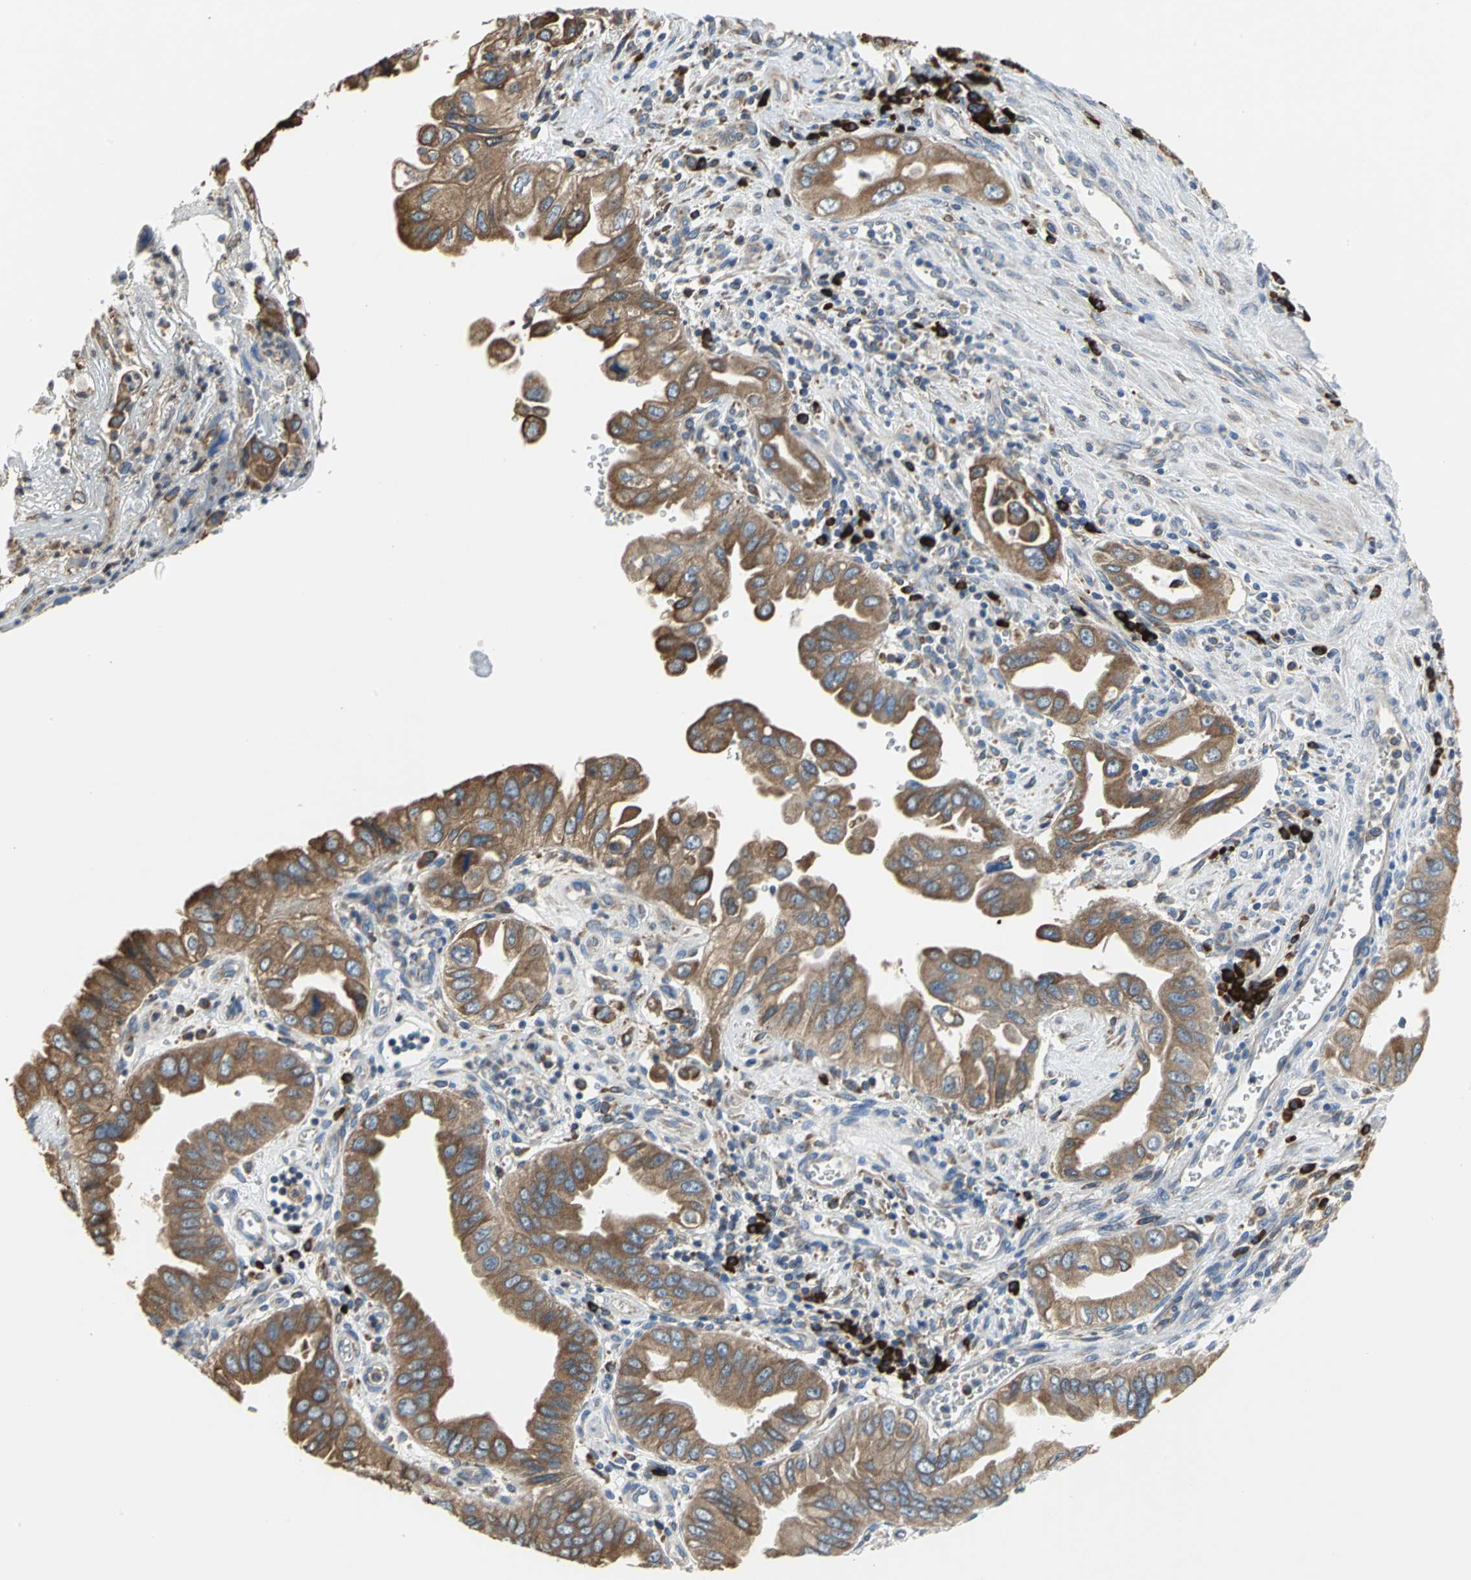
{"staining": {"intensity": "strong", "quantity": ">75%", "location": "cytoplasmic/membranous"}, "tissue": "pancreatic cancer", "cell_type": "Tumor cells", "image_type": "cancer", "snomed": [{"axis": "morphology", "description": "Normal tissue, NOS"}, {"axis": "topography", "description": "Lymph node"}], "caption": "Pancreatic cancer was stained to show a protein in brown. There is high levels of strong cytoplasmic/membranous expression in about >75% of tumor cells.", "gene": "SDF2L1", "patient": {"sex": "male", "age": 50}}